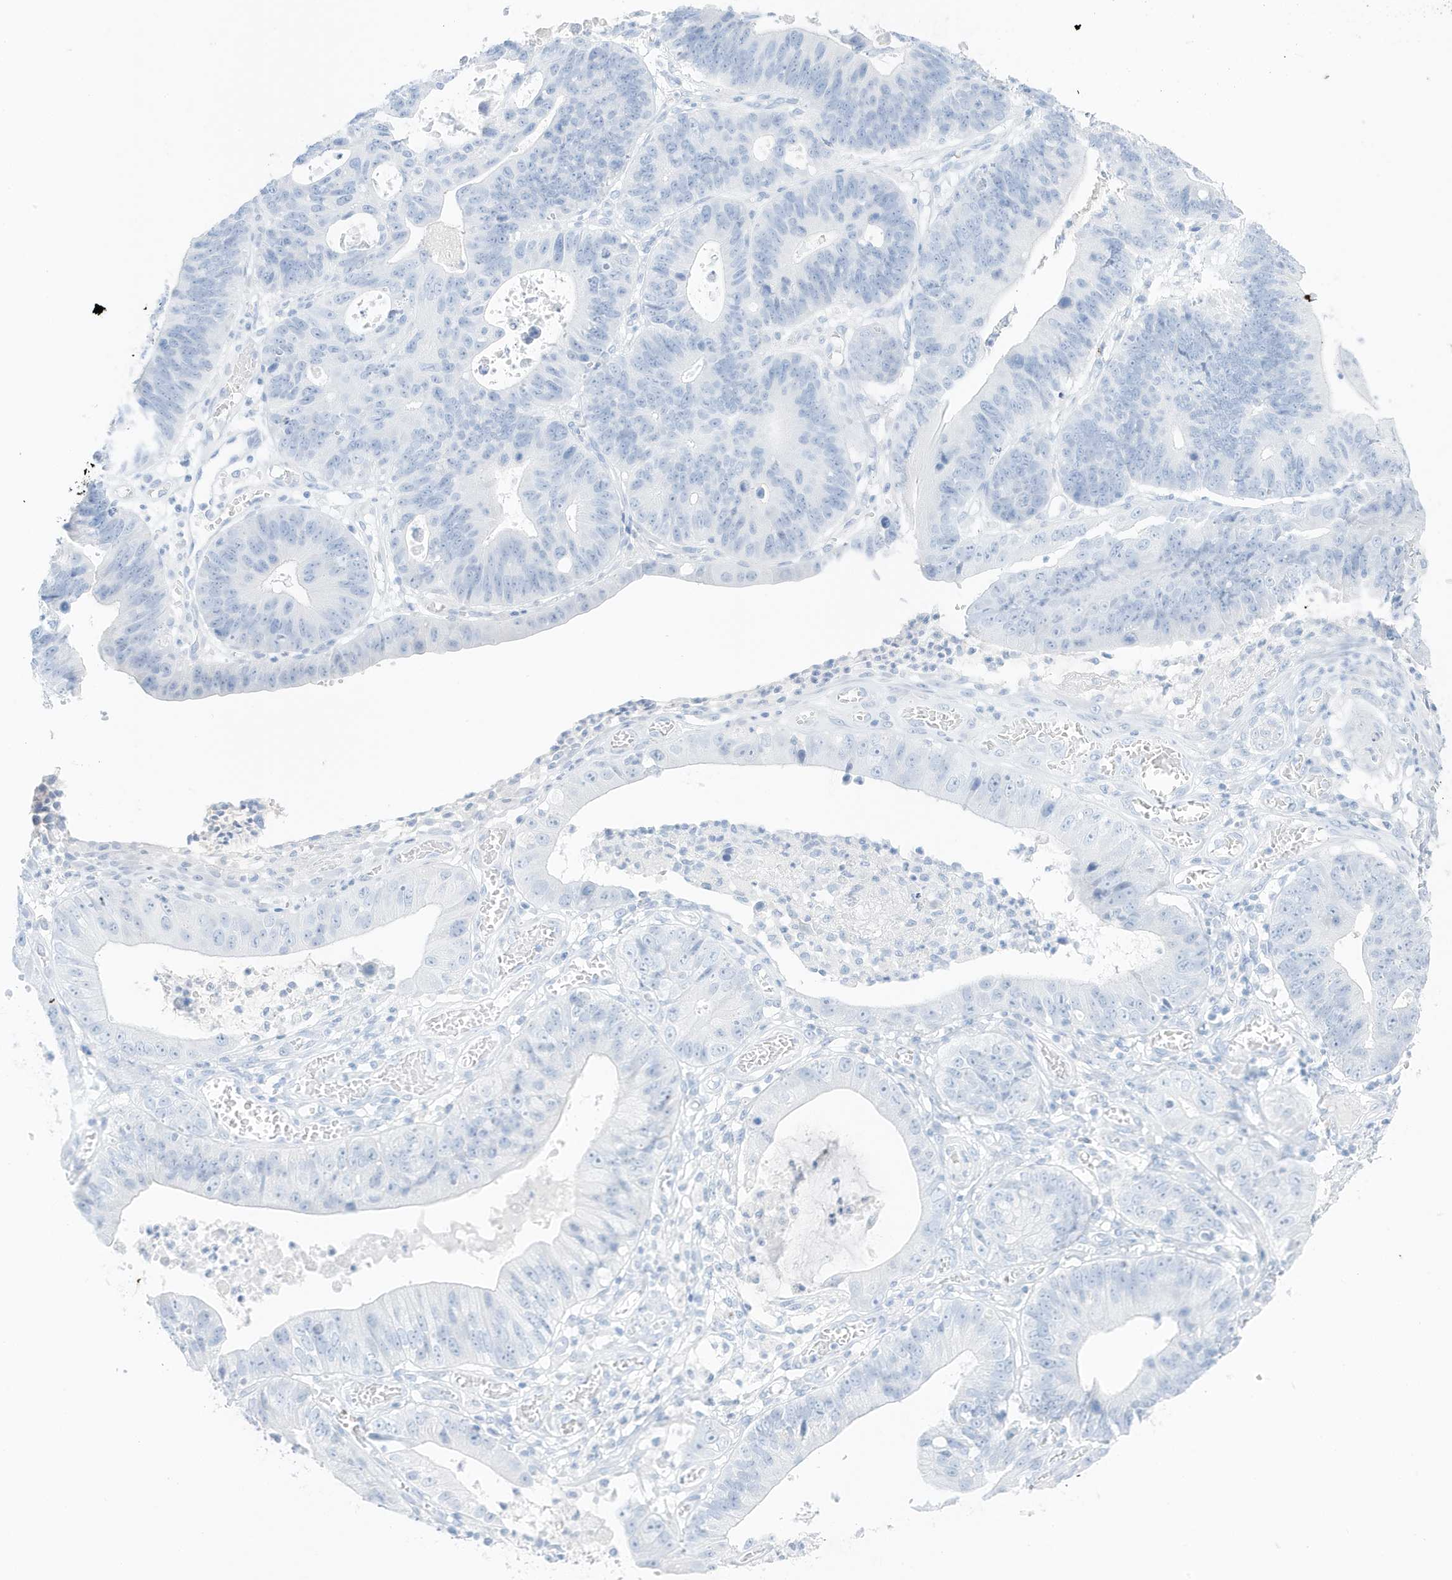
{"staining": {"intensity": "negative", "quantity": "none", "location": "none"}, "tissue": "stomach cancer", "cell_type": "Tumor cells", "image_type": "cancer", "snomed": [{"axis": "morphology", "description": "Adenocarcinoma, NOS"}, {"axis": "topography", "description": "Stomach"}], "caption": "Protein analysis of stomach adenocarcinoma reveals no significant positivity in tumor cells.", "gene": "SLC22A13", "patient": {"sex": "male", "age": 59}}